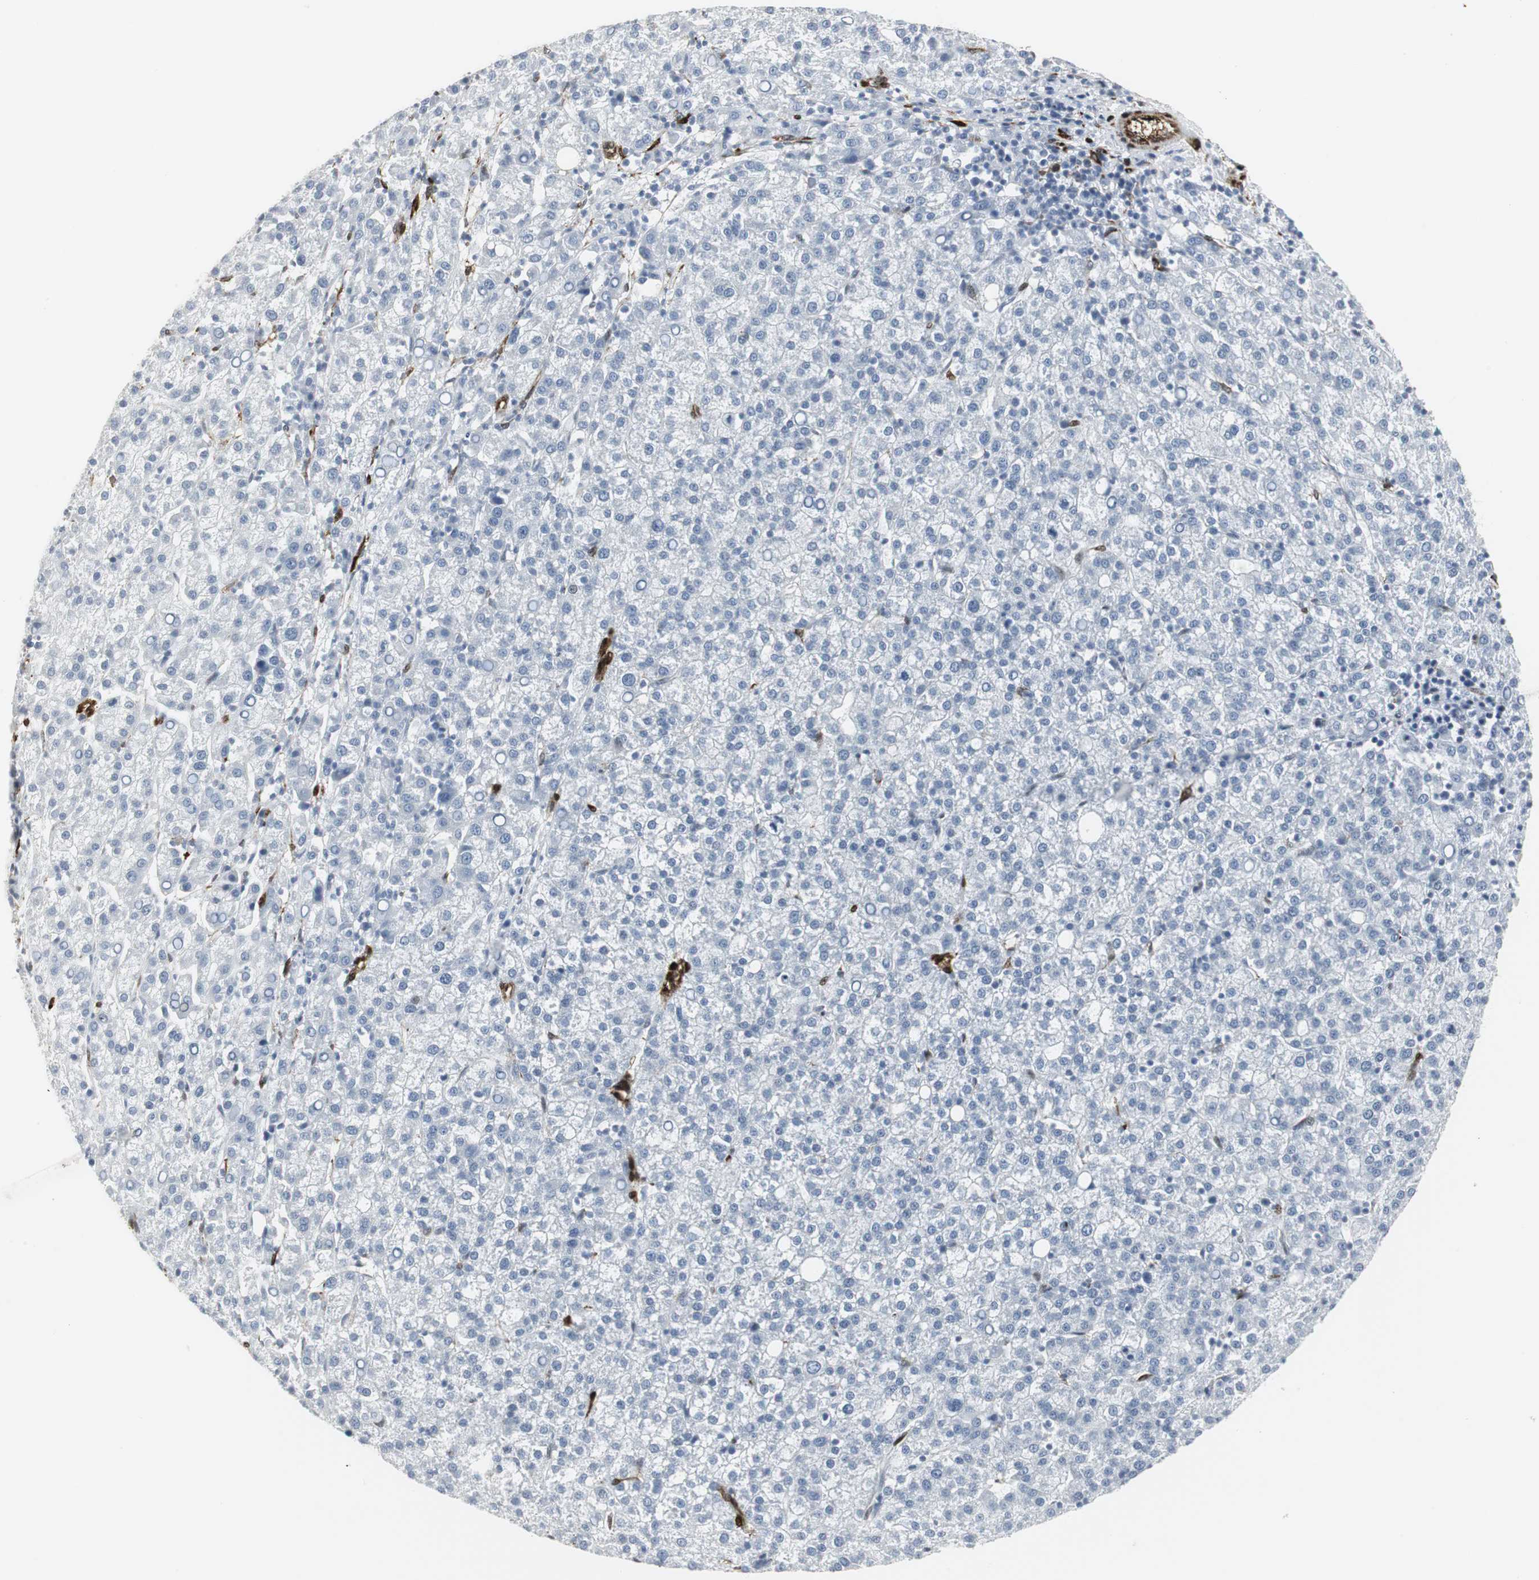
{"staining": {"intensity": "negative", "quantity": "none", "location": "none"}, "tissue": "liver cancer", "cell_type": "Tumor cells", "image_type": "cancer", "snomed": [{"axis": "morphology", "description": "Carcinoma, Hepatocellular, NOS"}, {"axis": "topography", "description": "Liver"}], "caption": "IHC image of human liver cancer (hepatocellular carcinoma) stained for a protein (brown), which exhibits no staining in tumor cells.", "gene": "PPP1R14A", "patient": {"sex": "female", "age": 58}}